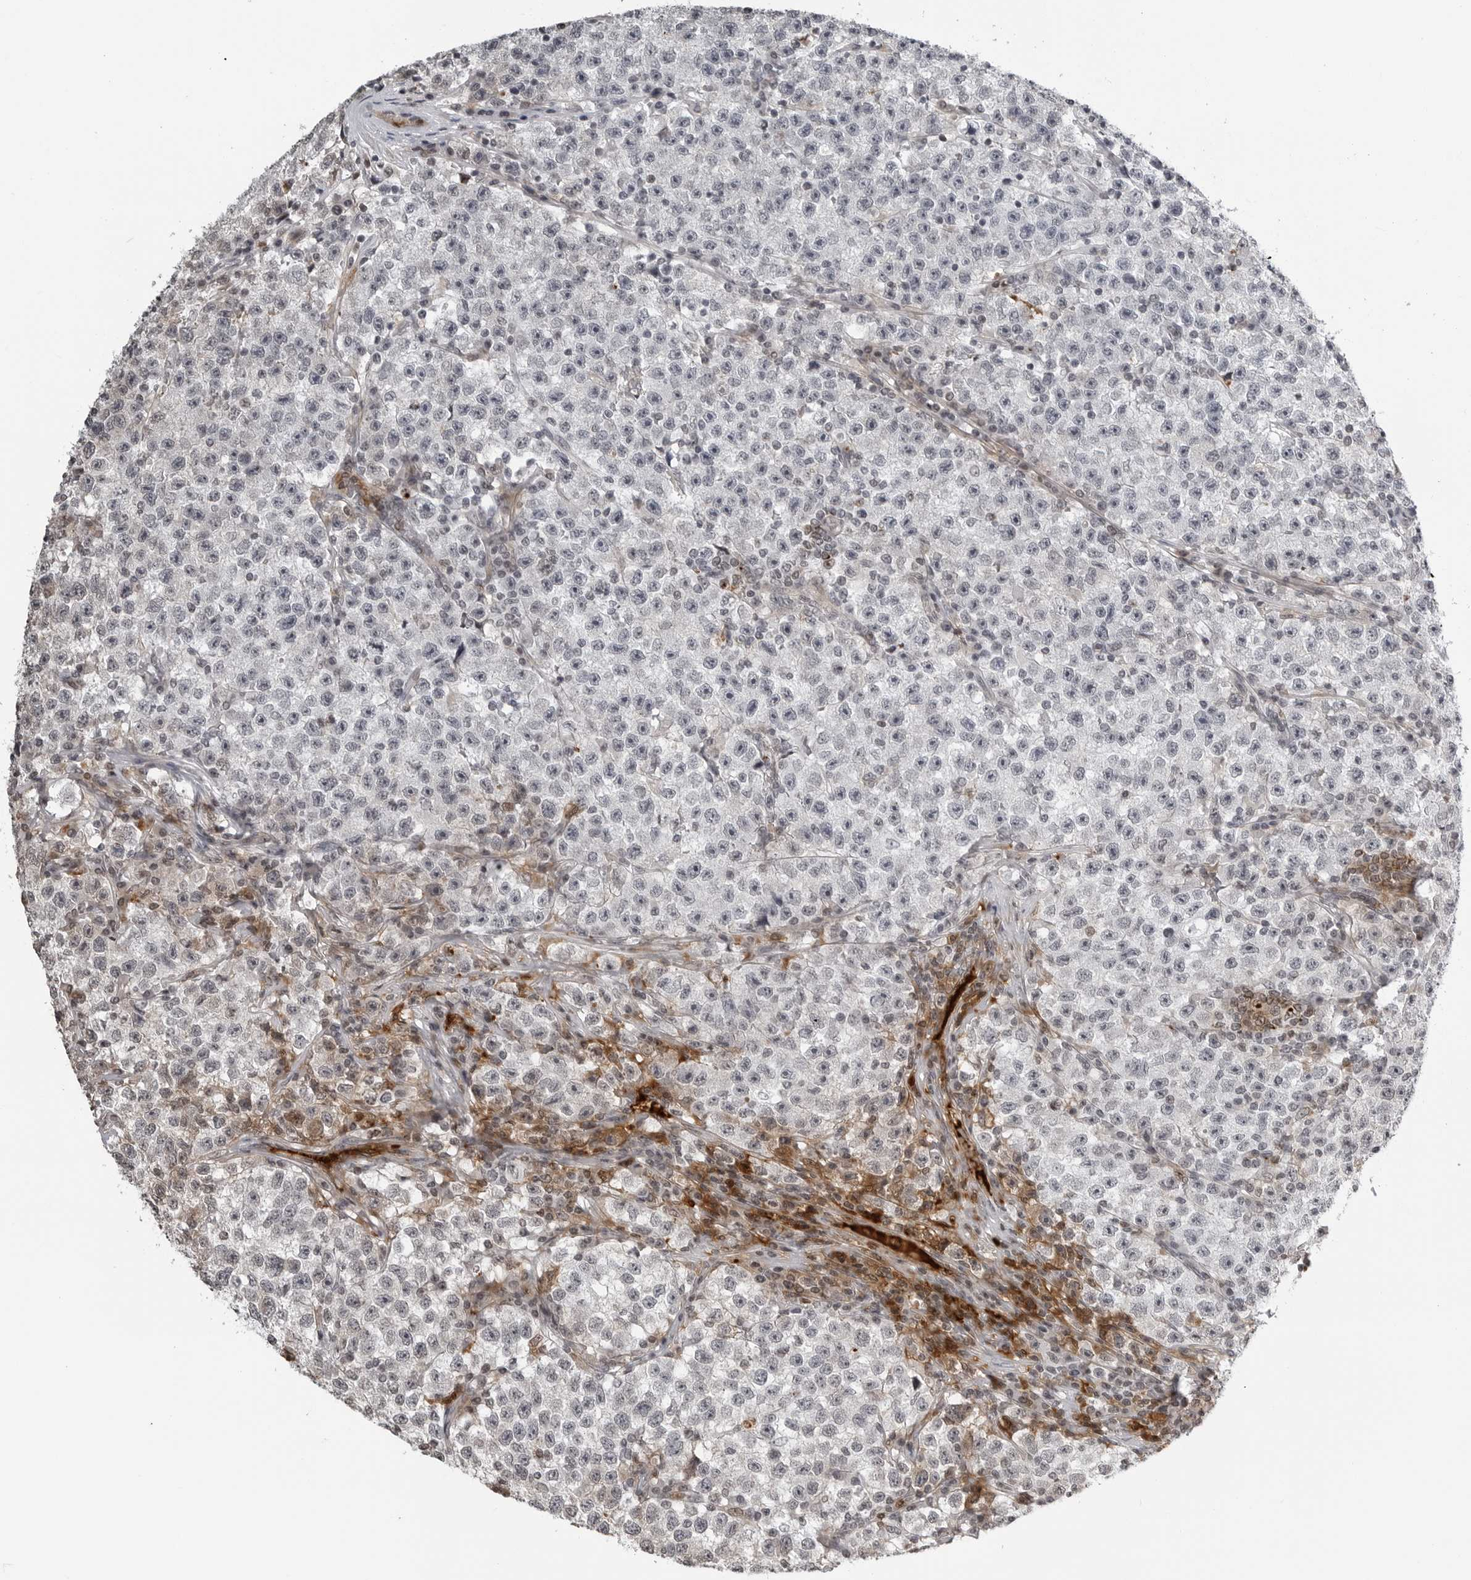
{"staining": {"intensity": "negative", "quantity": "none", "location": "none"}, "tissue": "testis cancer", "cell_type": "Tumor cells", "image_type": "cancer", "snomed": [{"axis": "morphology", "description": "Seminoma, NOS"}, {"axis": "topography", "description": "Testis"}], "caption": "IHC histopathology image of testis cancer (seminoma) stained for a protein (brown), which exhibits no staining in tumor cells.", "gene": "CXCR5", "patient": {"sex": "male", "age": 22}}